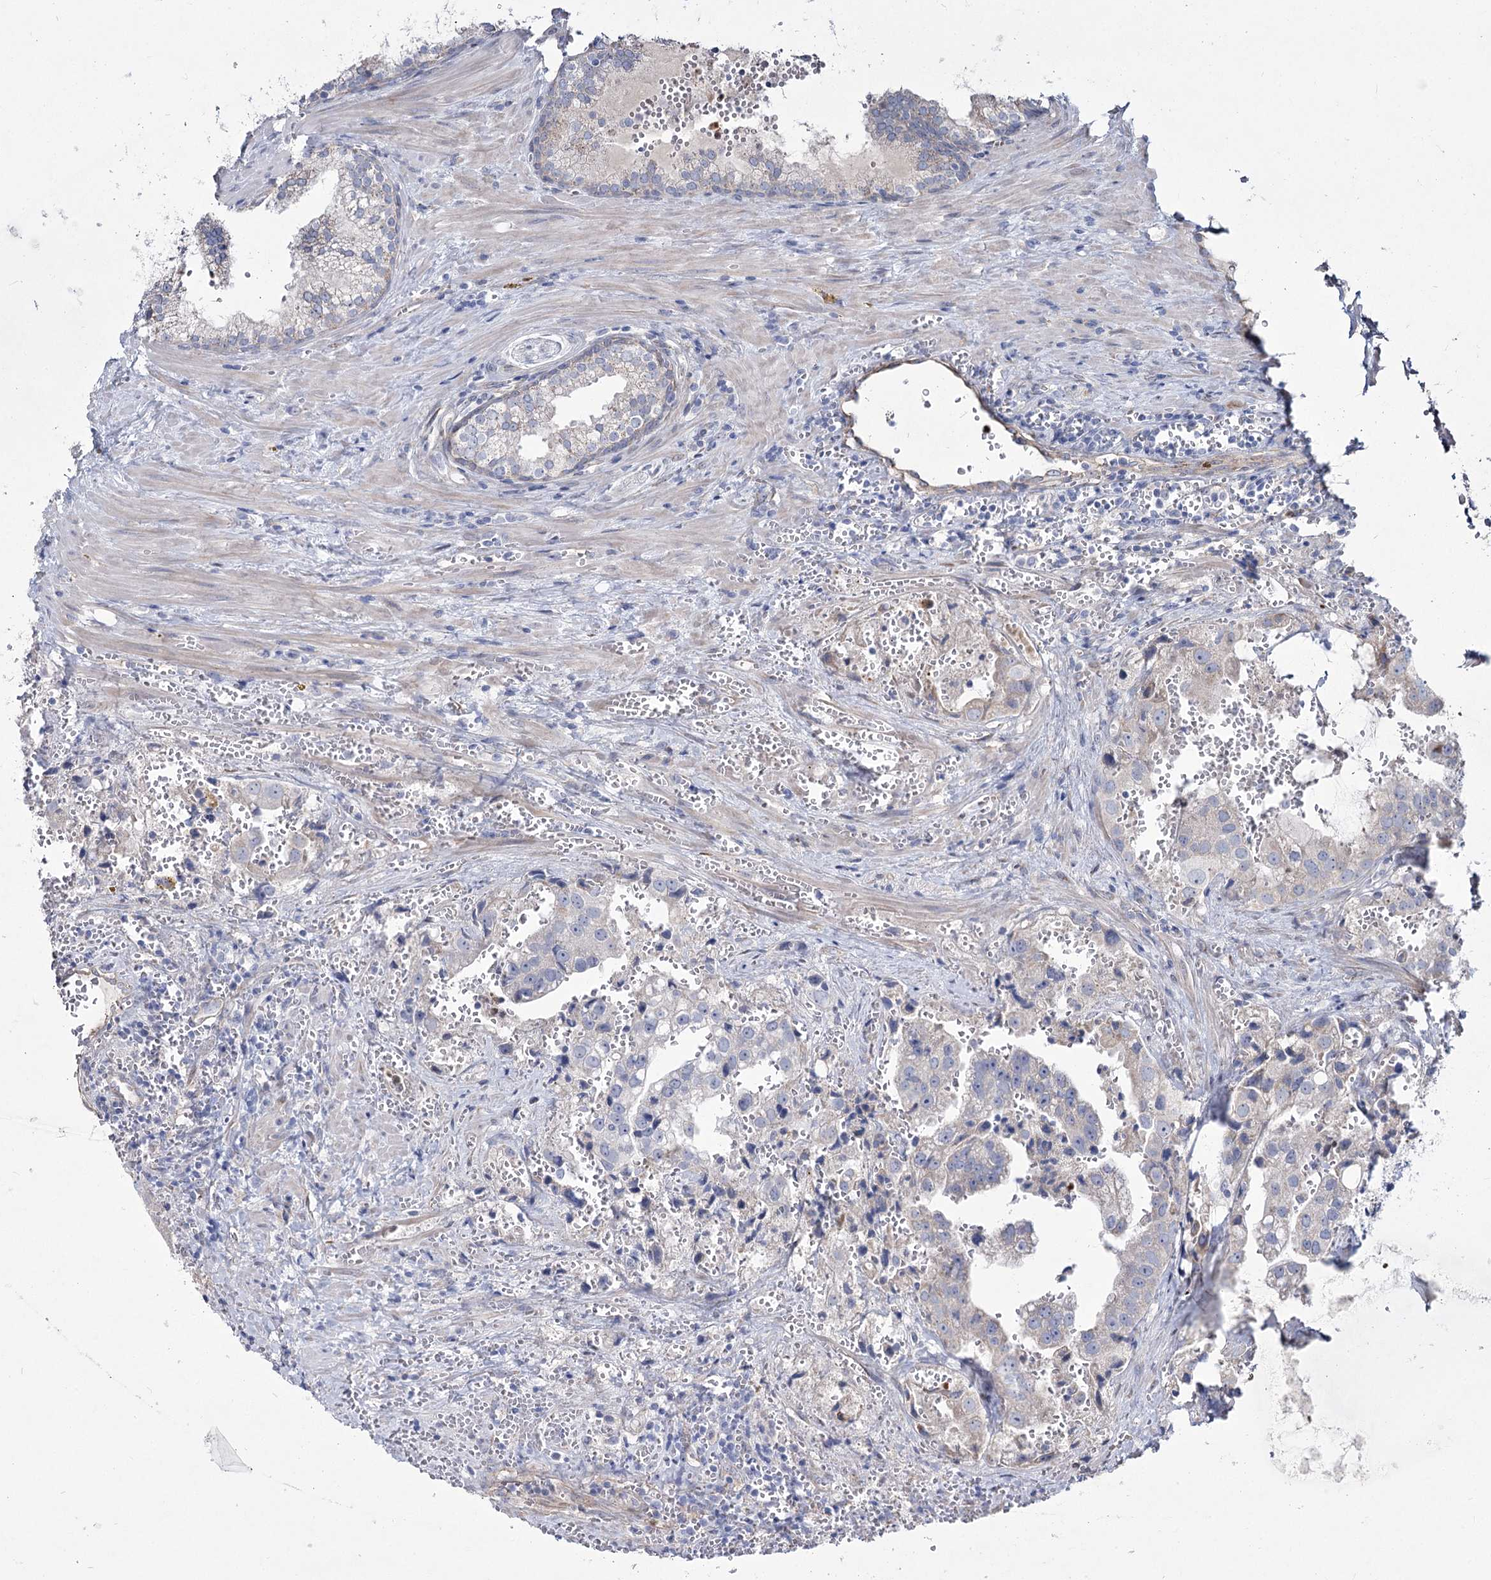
{"staining": {"intensity": "negative", "quantity": "none", "location": "none"}, "tissue": "prostate cancer", "cell_type": "Tumor cells", "image_type": "cancer", "snomed": [{"axis": "morphology", "description": "Adenocarcinoma, High grade"}, {"axis": "topography", "description": "Prostate"}], "caption": "Tumor cells show no significant protein expression in adenocarcinoma (high-grade) (prostate).", "gene": "ME3", "patient": {"sex": "male", "age": 68}}